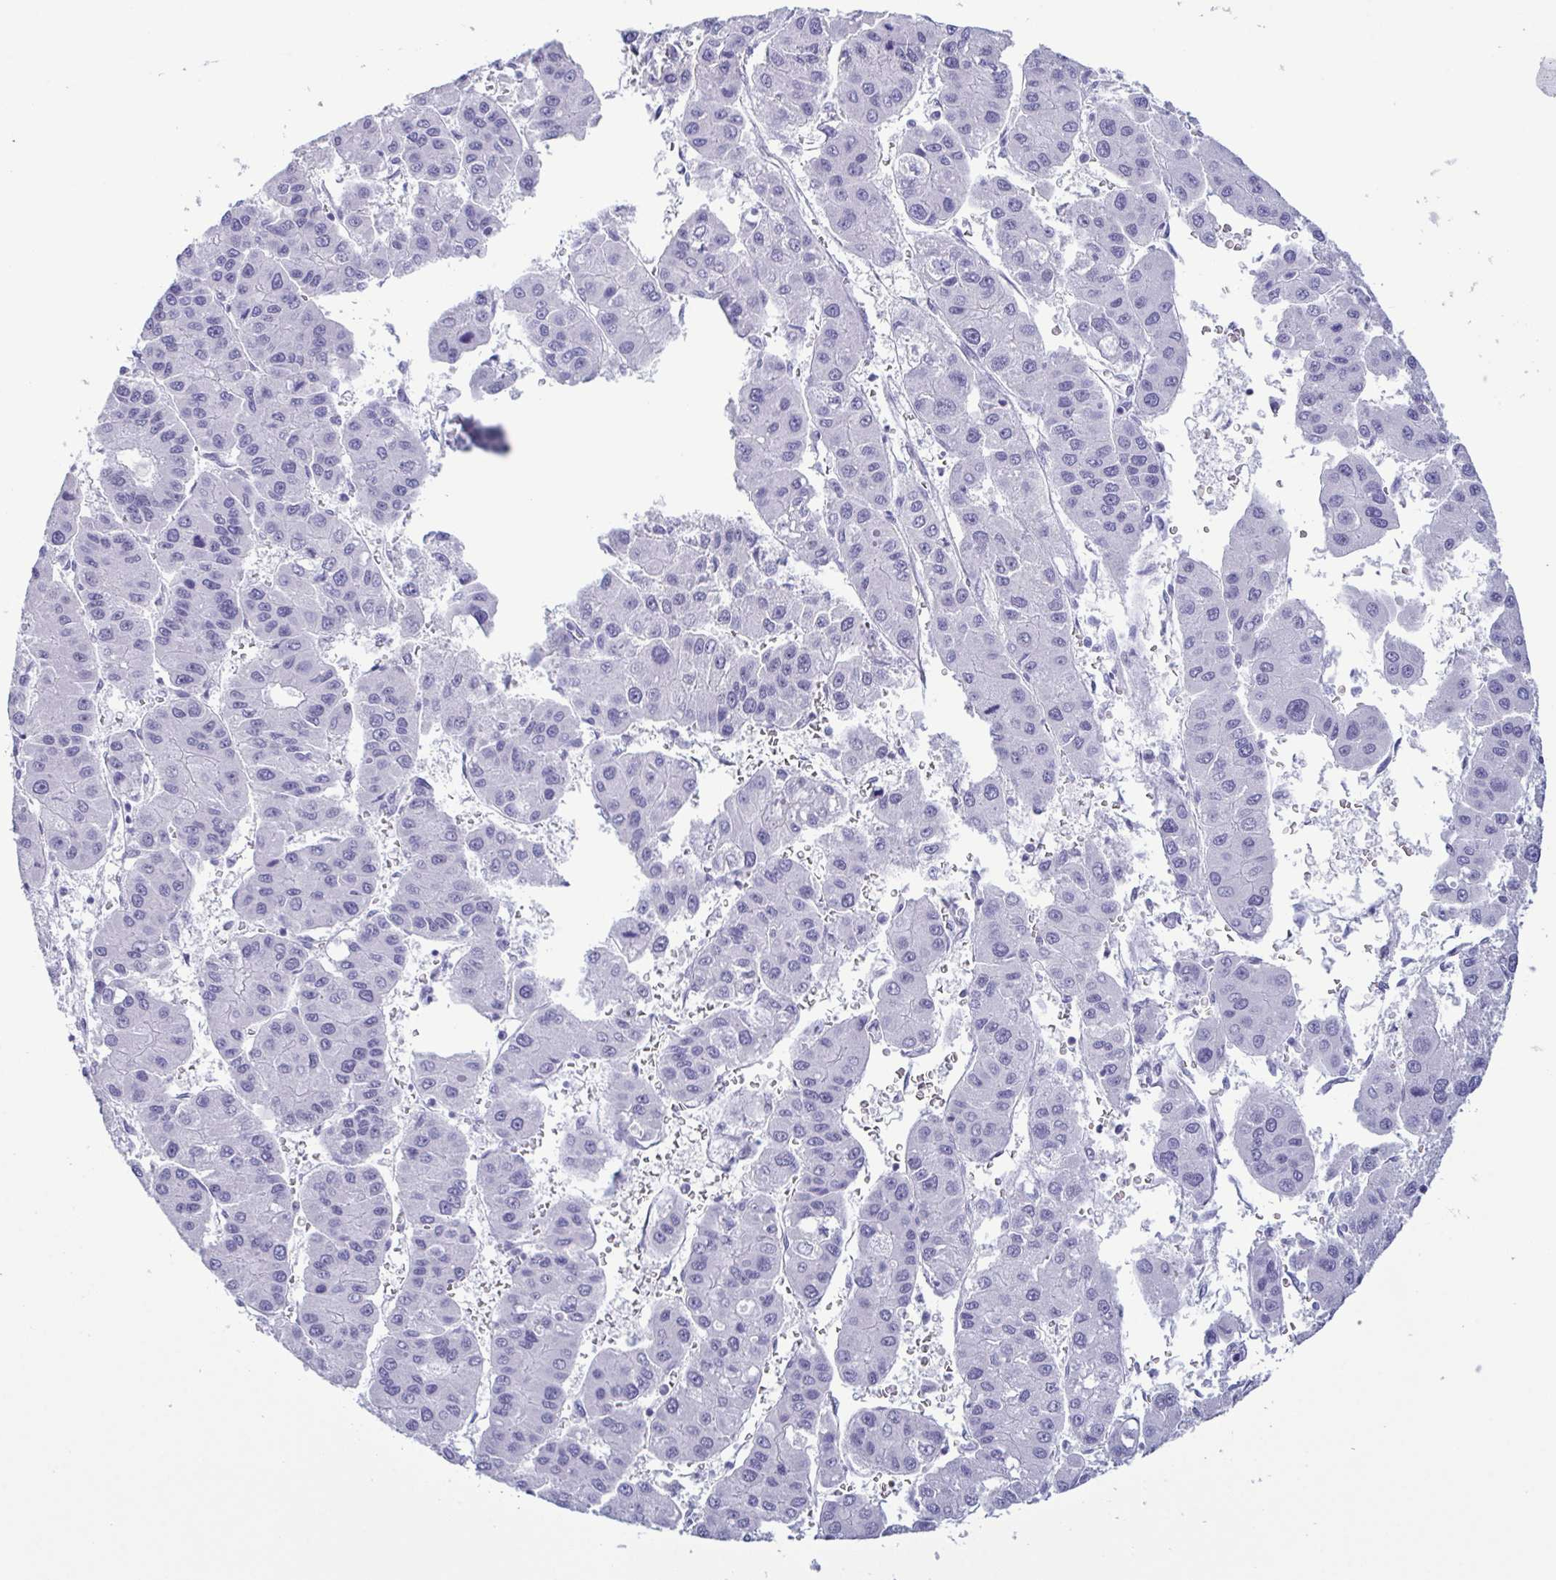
{"staining": {"intensity": "negative", "quantity": "none", "location": "none"}, "tissue": "liver cancer", "cell_type": "Tumor cells", "image_type": "cancer", "snomed": [{"axis": "morphology", "description": "Carcinoma, Hepatocellular, NOS"}, {"axis": "topography", "description": "Liver"}], "caption": "Immunohistochemistry (IHC) of liver hepatocellular carcinoma displays no staining in tumor cells.", "gene": "SUGP2", "patient": {"sex": "male", "age": 73}}